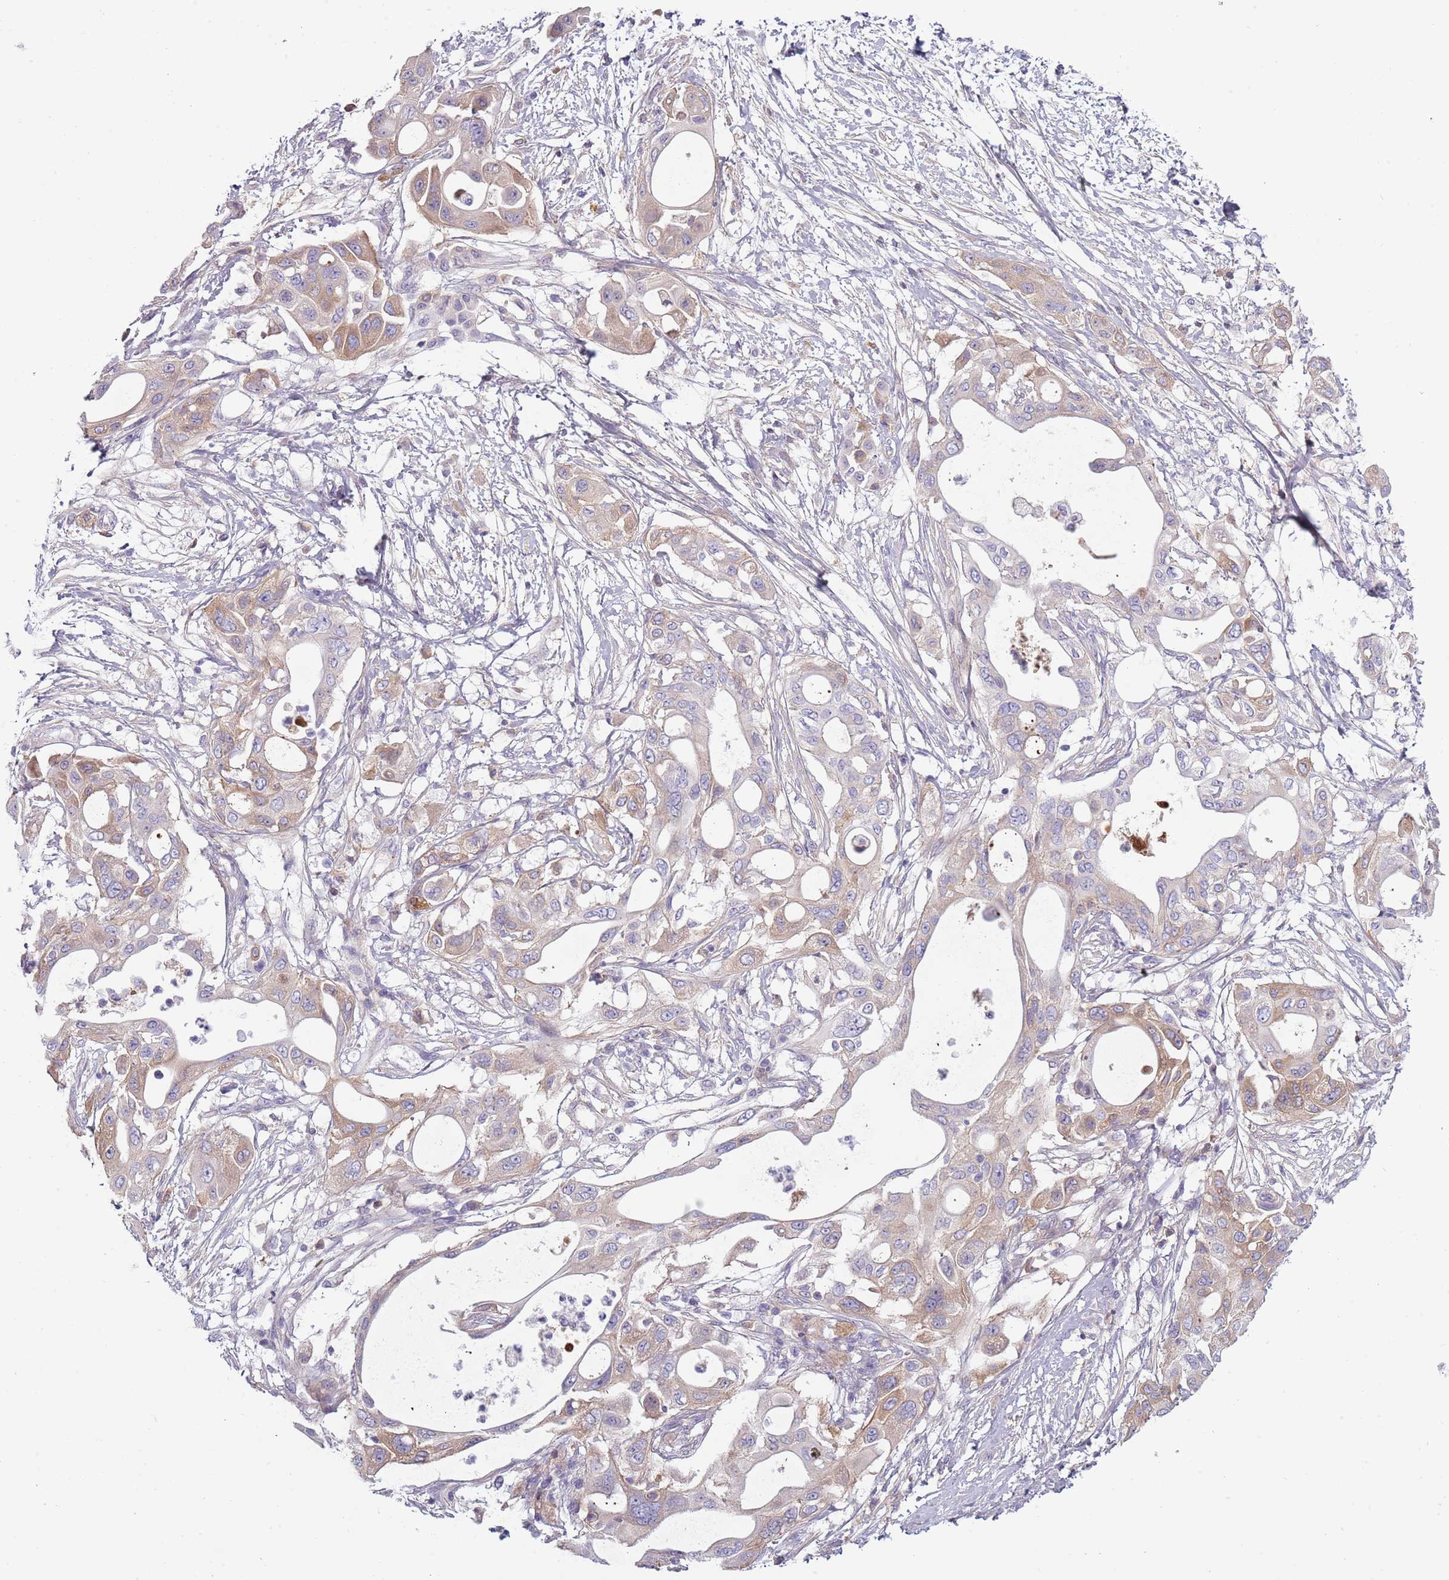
{"staining": {"intensity": "weak", "quantity": ">75%", "location": "cytoplasmic/membranous"}, "tissue": "pancreatic cancer", "cell_type": "Tumor cells", "image_type": "cancer", "snomed": [{"axis": "morphology", "description": "Adenocarcinoma, NOS"}, {"axis": "topography", "description": "Pancreas"}], "caption": "High-magnification brightfield microscopy of pancreatic cancer (adenocarcinoma) stained with DAB (3,3'-diaminobenzidine) (brown) and counterstained with hematoxylin (blue). tumor cells exhibit weak cytoplasmic/membranous staining is seen in about>75% of cells. Using DAB (brown) and hematoxylin (blue) stains, captured at high magnification using brightfield microscopy.", "gene": "TNFRSF6B", "patient": {"sex": "male", "age": 68}}